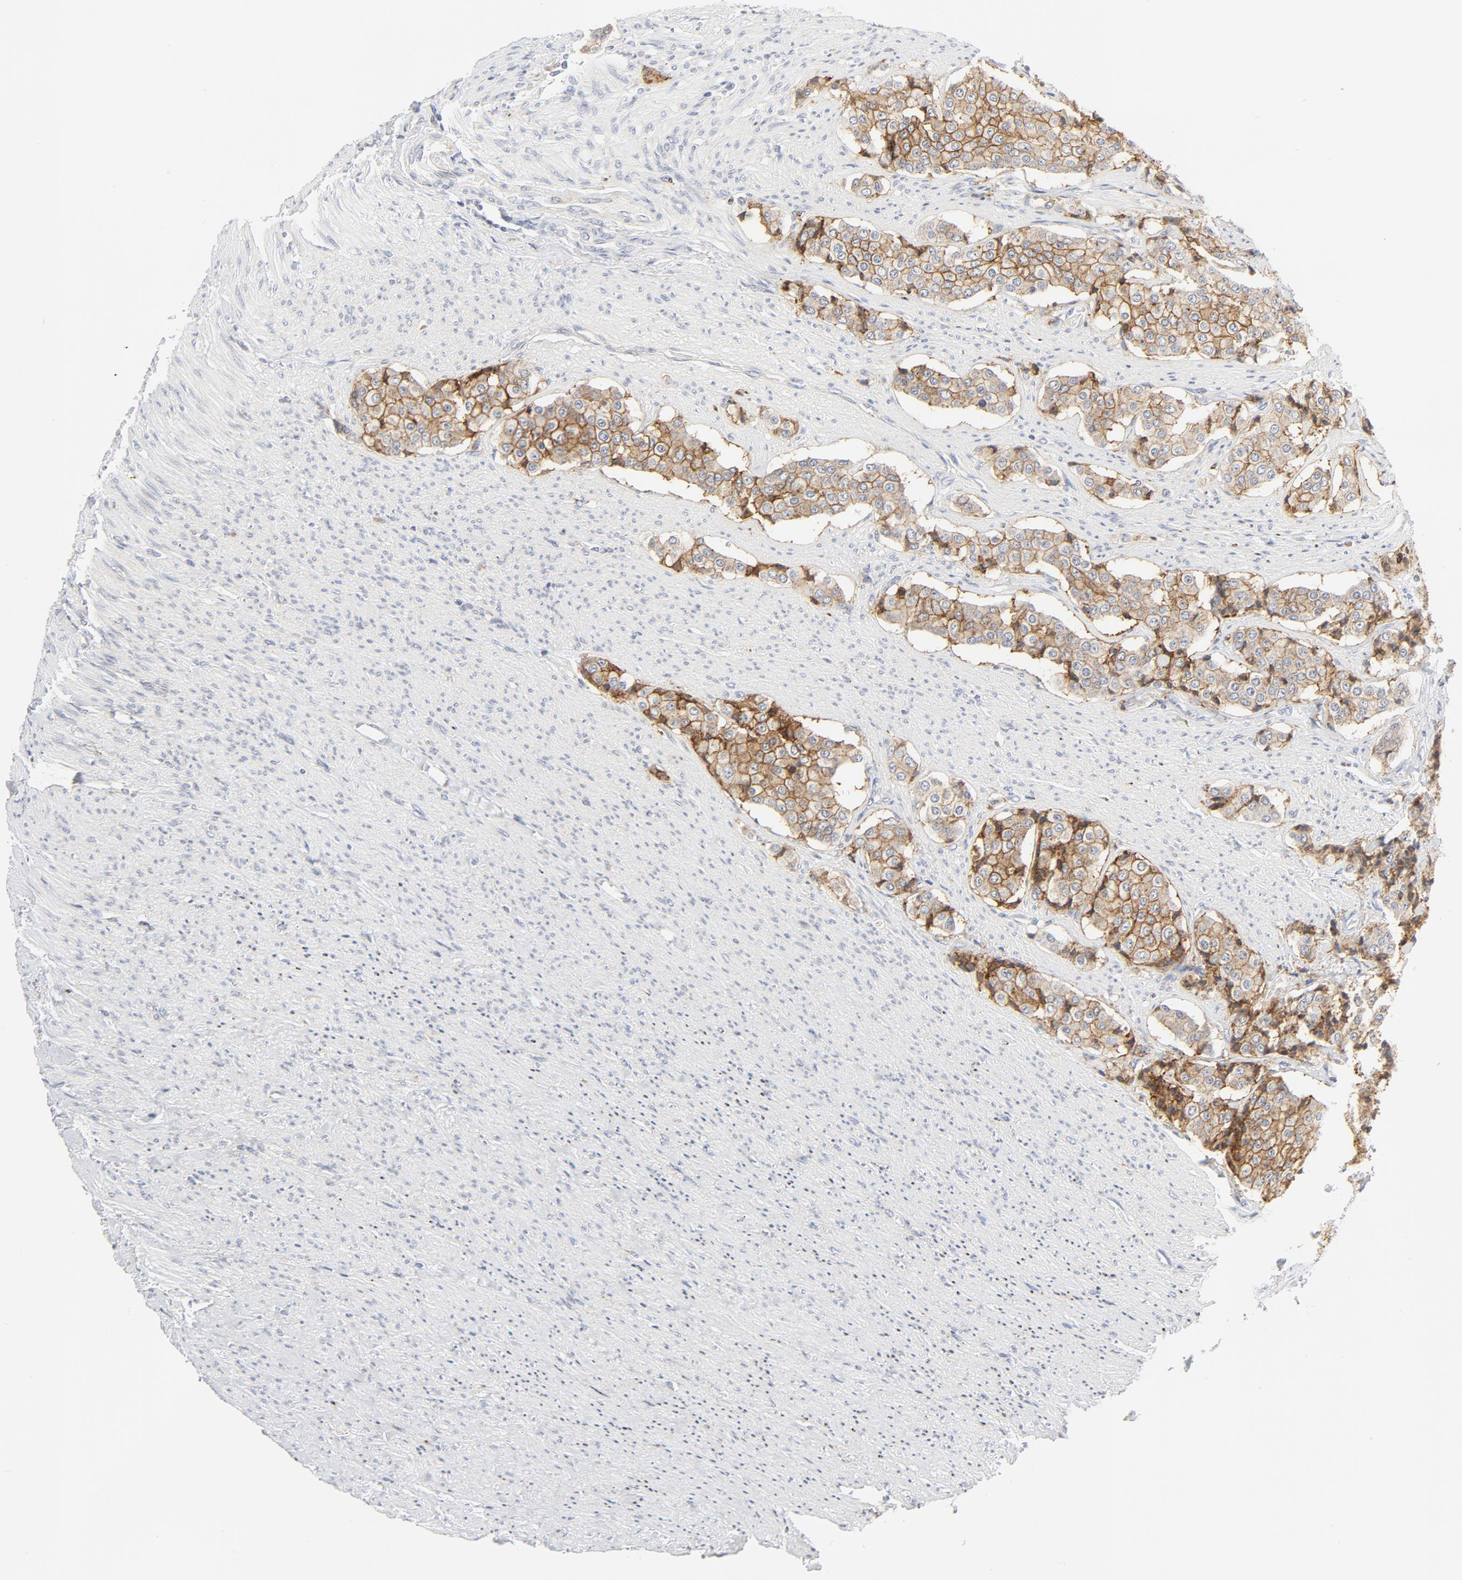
{"staining": {"intensity": "moderate", "quantity": ">75%", "location": "cytoplasmic/membranous"}, "tissue": "carcinoid", "cell_type": "Tumor cells", "image_type": "cancer", "snomed": [{"axis": "morphology", "description": "Carcinoid, malignant, NOS"}, {"axis": "topography", "description": "Colon"}], "caption": "Immunohistochemical staining of carcinoid exhibits medium levels of moderate cytoplasmic/membranous protein positivity in about >75% of tumor cells.", "gene": "LRP6", "patient": {"sex": "female", "age": 61}}